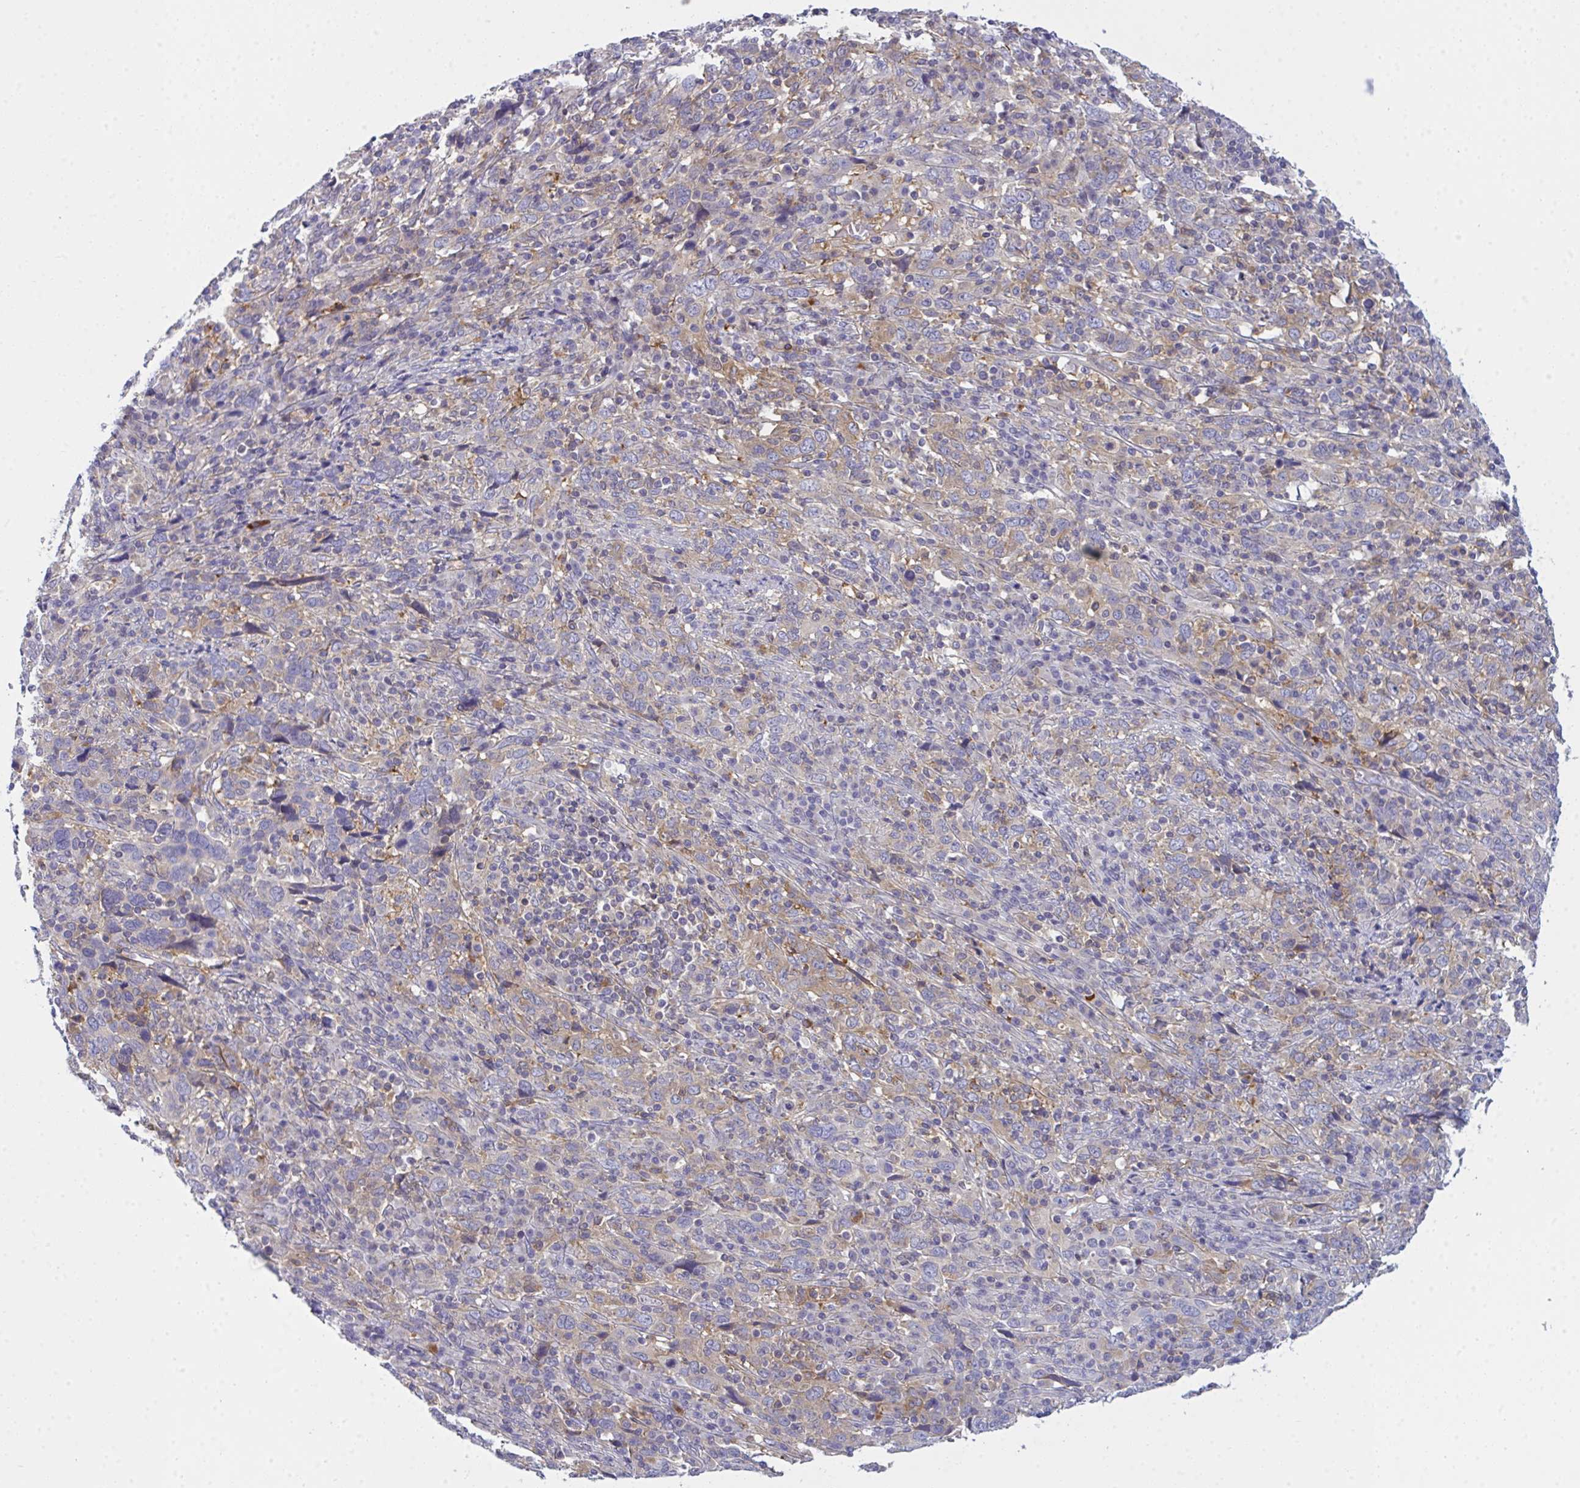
{"staining": {"intensity": "weak", "quantity": "25%-75%", "location": "cytoplasmic/membranous"}, "tissue": "cervical cancer", "cell_type": "Tumor cells", "image_type": "cancer", "snomed": [{"axis": "morphology", "description": "Squamous cell carcinoma, NOS"}, {"axis": "topography", "description": "Cervix"}], "caption": "Weak cytoplasmic/membranous staining is identified in approximately 25%-75% of tumor cells in squamous cell carcinoma (cervical).", "gene": "SLC30A6", "patient": {"sex": "female", "age": 46}}